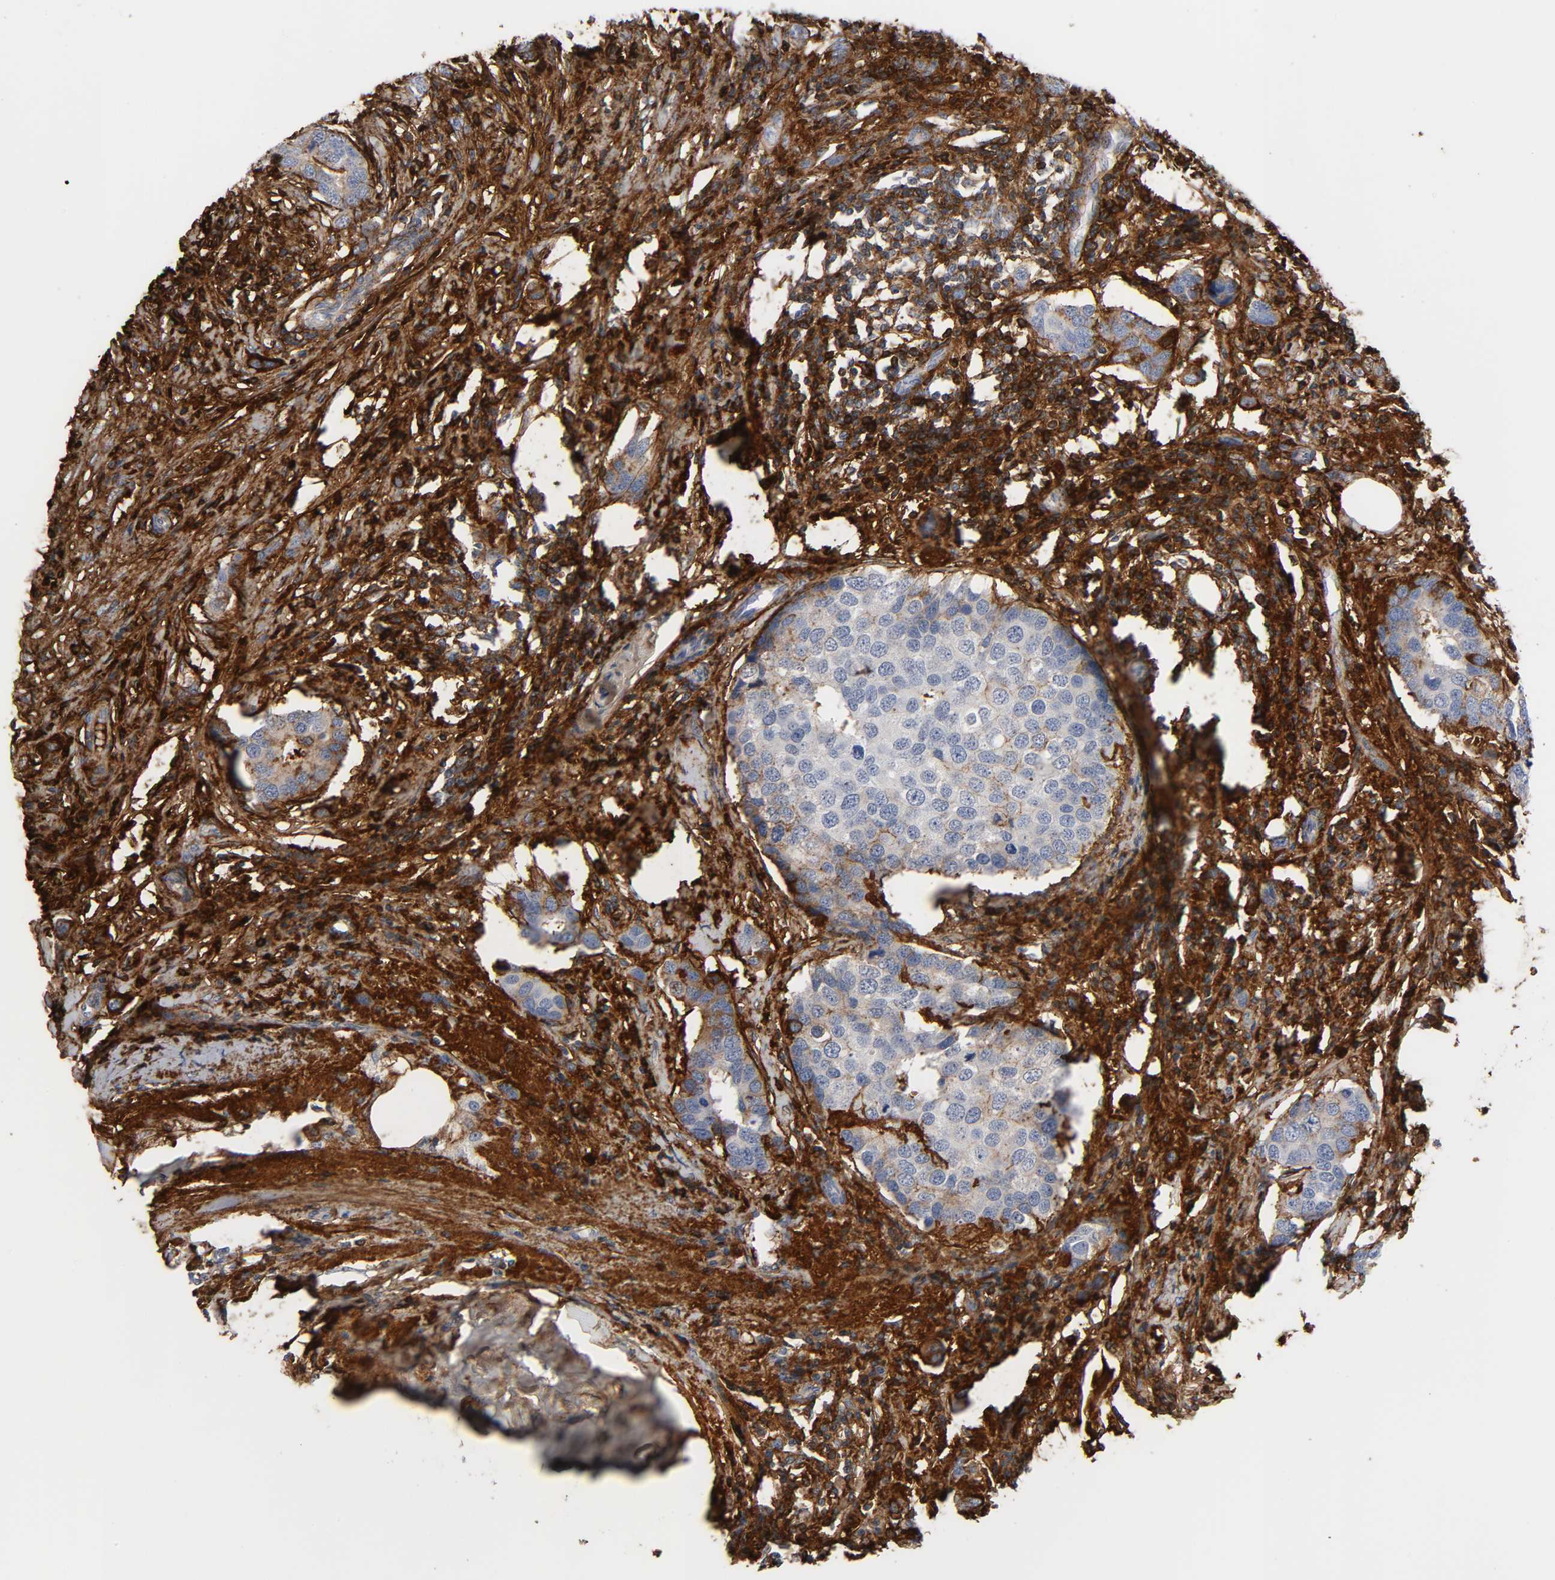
{"staining": {"intensity": "strong", "quantity": "<25%", "location": "cytoplasmic/membranous"}, "tissue": "breast cancer", "cell_type": "Tumor cells", "image_type": "cancer", "snomed": [{"axis": "morphology", "description": "Duct carcinoma"}, {"axis": "topography", "description": "Breast"}], "caption": "This is an image of immunohistochemistry staining of infiltrating ductal carcinoma (breast), which shows strong expression in the cytoplasmic/membranous of tumor cells.", "gene": "FBLN1", "patient": {"sex": "female", "age": 50}}